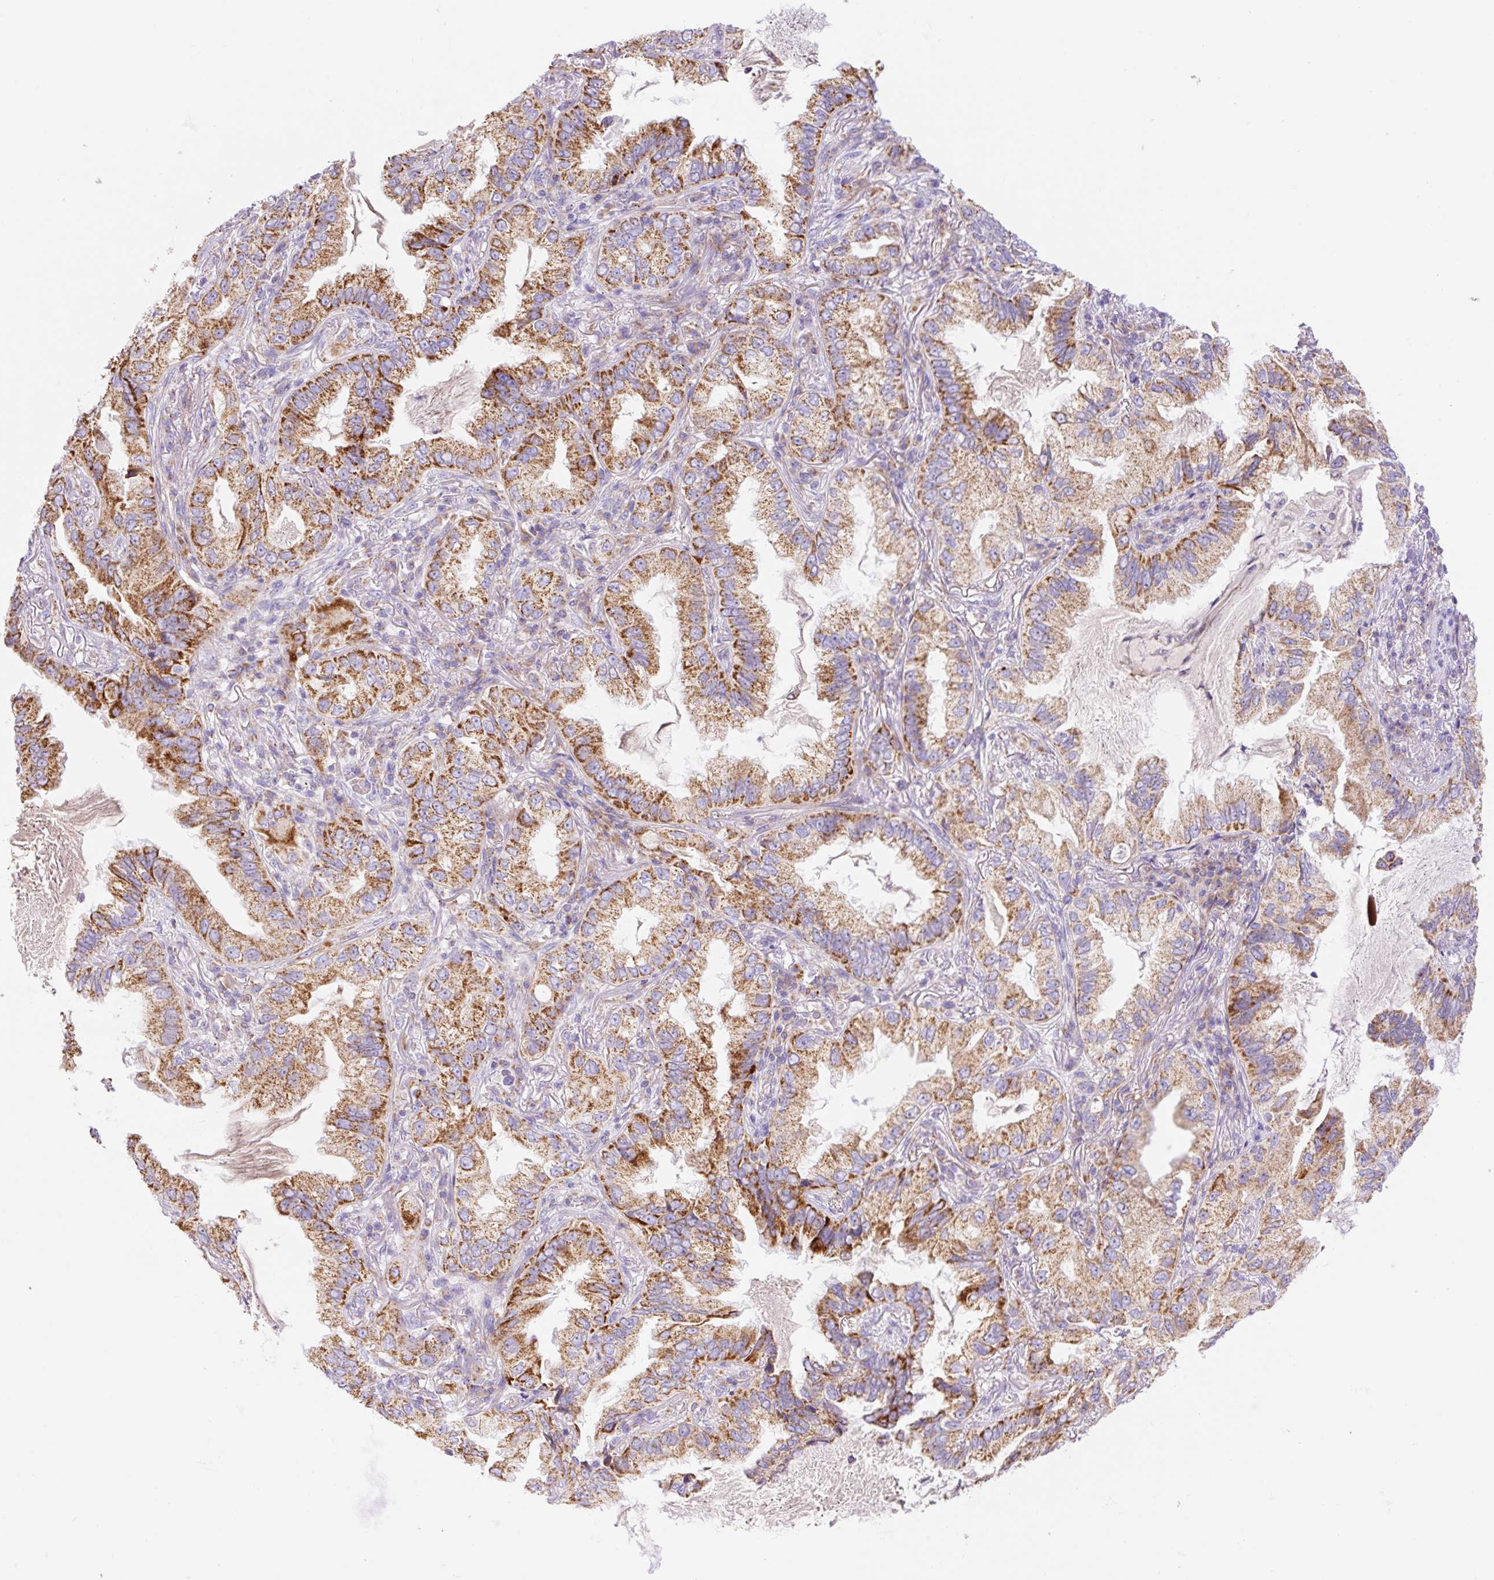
{"staining": {"intensity": "strong", "quantity": ">75%", "location": "cytoplasmic/membranous"}, "tissue": "lung cancer", "cell_type": "Tumor cells", "image_type": "cancer", "snomed": [{"axis": "morphology", "description": "Adenocarcinoma, NOS"}, {"axis": "topography", "description": "Lung"}], "caption": "Immunohistochemistry of human lung adenocarcinoma reveals high levels of strong cytoplasmic/membranous positivity in approximately >75% of tumor cells. The protein of interest is stained brown, and the nuclei are stained in blue (DAB IHC with brightfield microscopy, high magnification).", "gene": "ETNK2", "patient": {"sex": "female", "age": 69}}